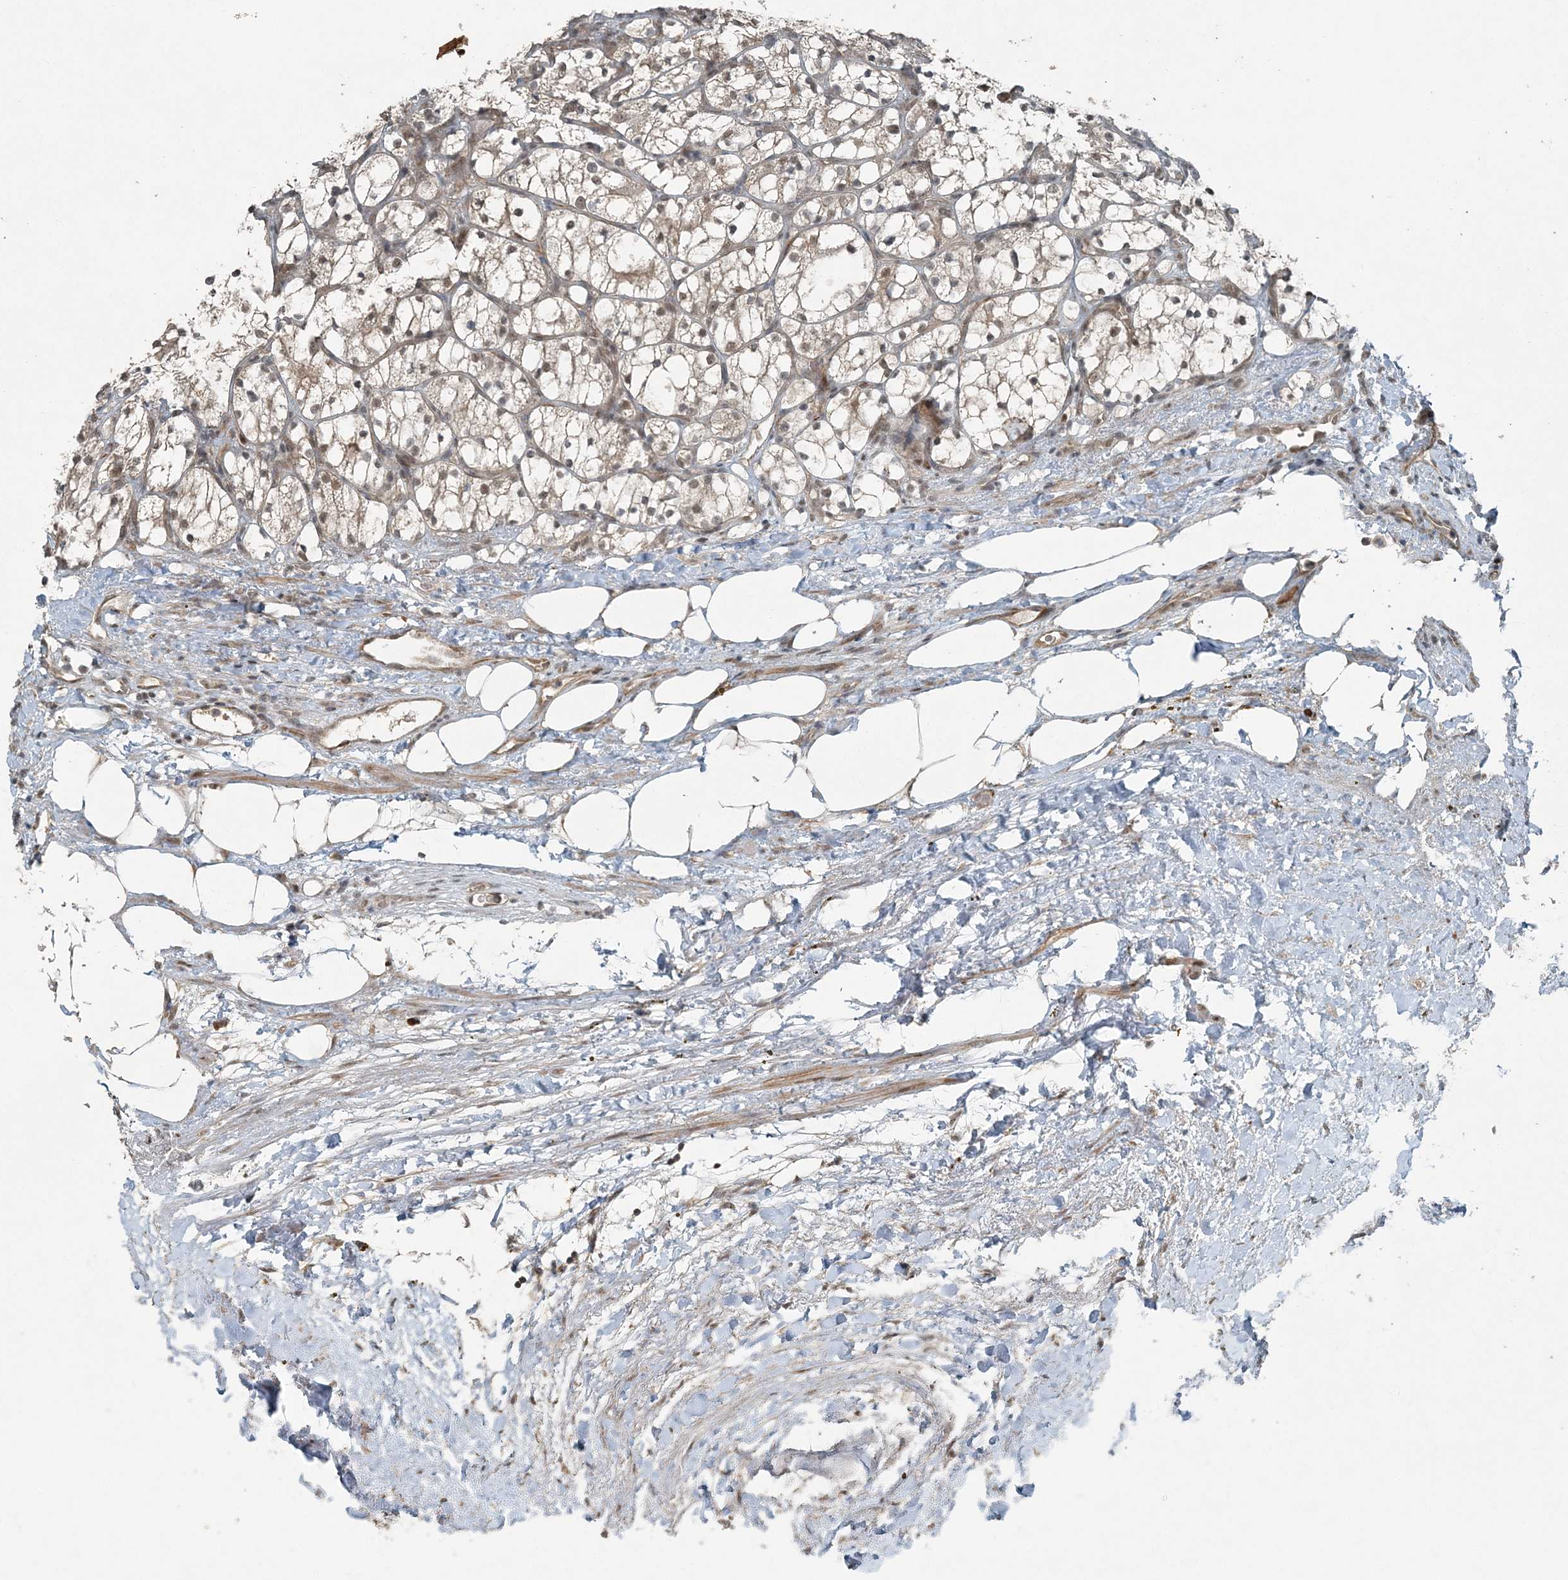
{"staining": {"intensity": "moderate", "quantity": ">75%", "location": "nuclear"}, "tissue": "renal cancer", "cell_type": "Tumor cells", "image_type": "cancer", "snomed": [{"axis": "morphology", "description": "Adenocarcinoma, NOS"}, {"axis": "topography", "description": "Kidney"}], "caption": "The histopathology image reveals staining of renal cancer (adenocarcinoma), revealing moderate nuclear protein expression (brown color) within tumor cells.", "gene": "COPS7B", "patient": {"sex": "female", "age": 69}}